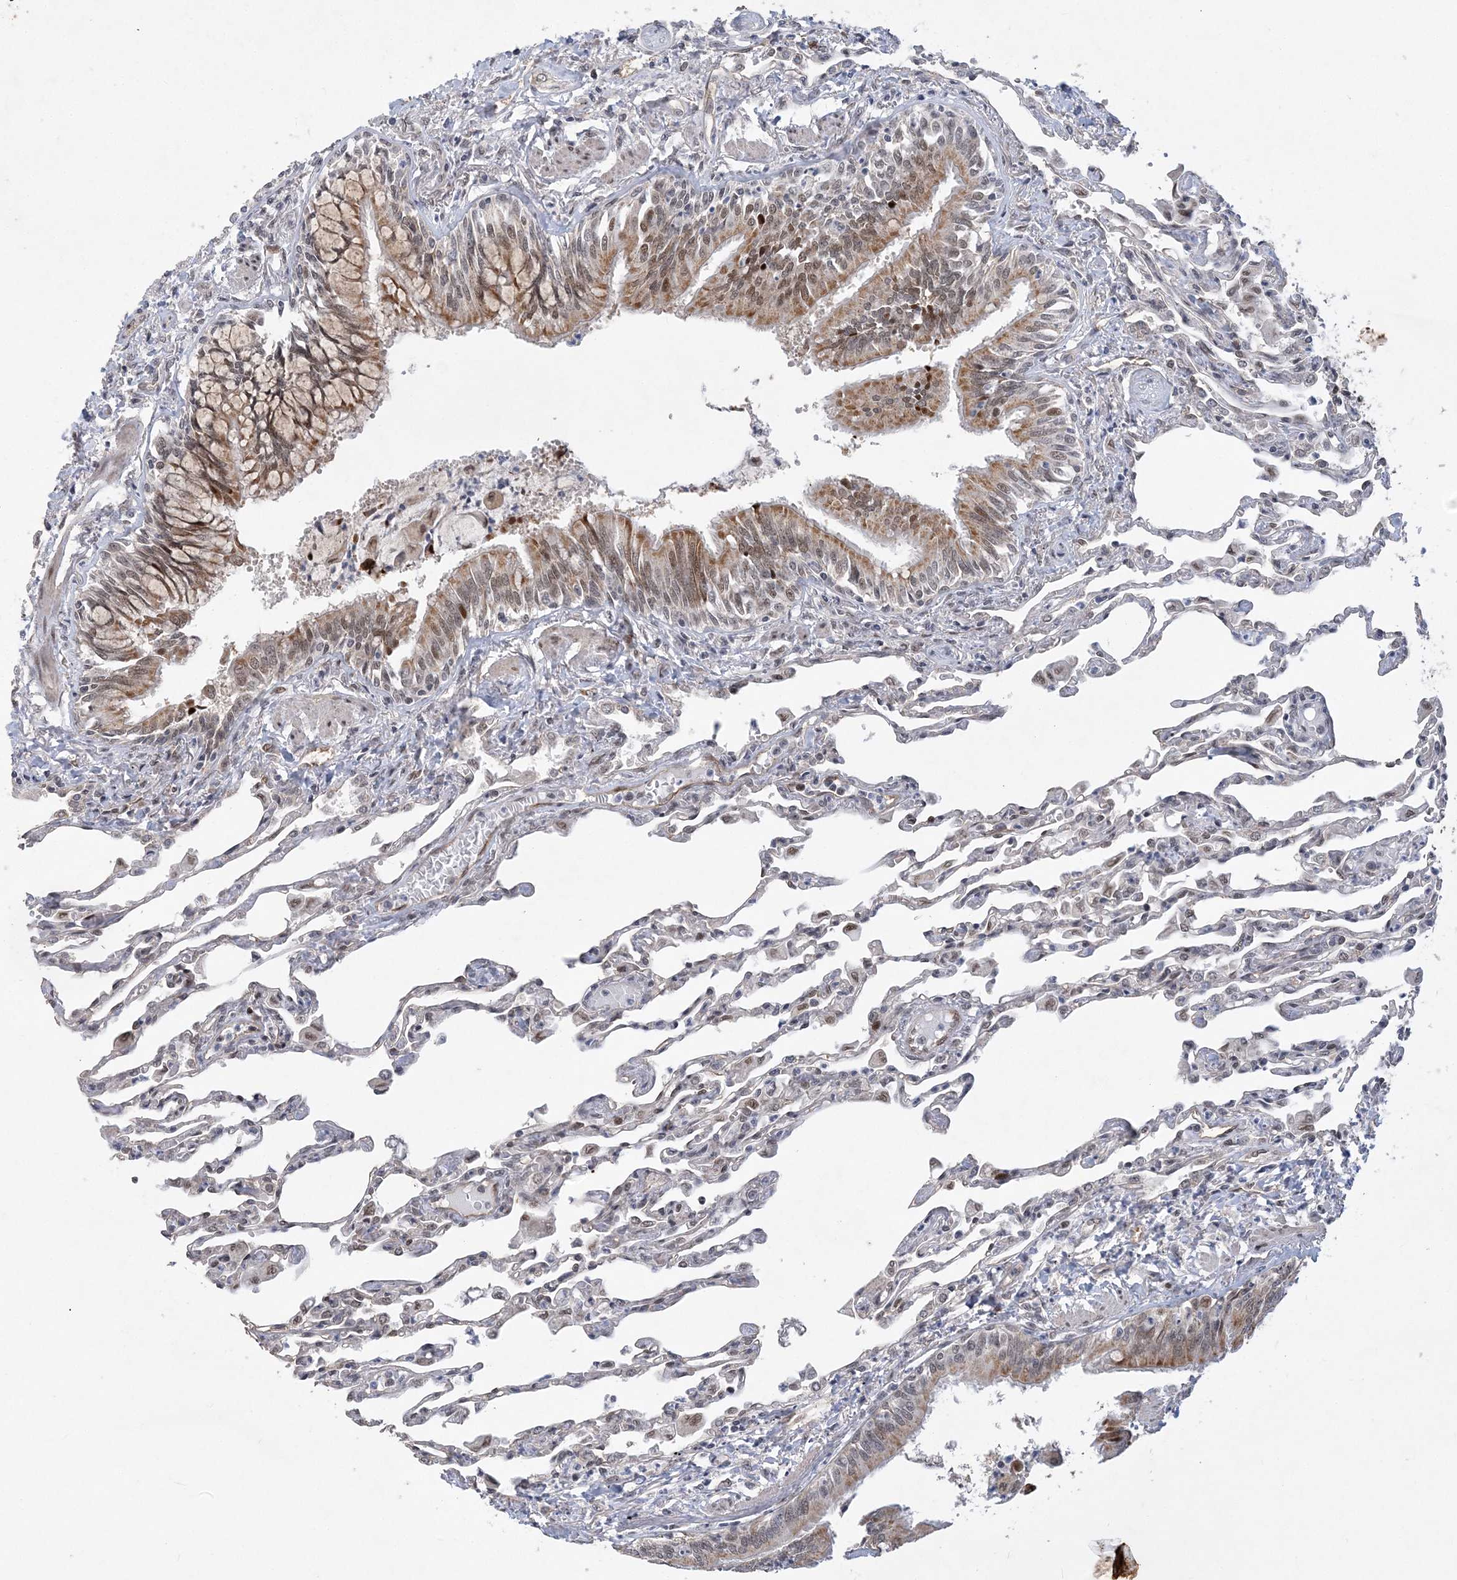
{"staining": {"intensity": "negative", "quantity": "none", "location": "none"}, "tissue": "lung", "cell_type": "Alveolar cells", "image_type": "normal", "snomed": [{"axis": "morphology", "description": "Normal tissue, NOS"}, {"axis": "topography", "description": "Bronchus"}, {"axis": "topography", "description": "Lung"}], "caption": "An image of lung stained for a protein displays no brown staining in alveolar cells.", "gene": "WAC", "patient": {"sex": "female", "age": 49}}